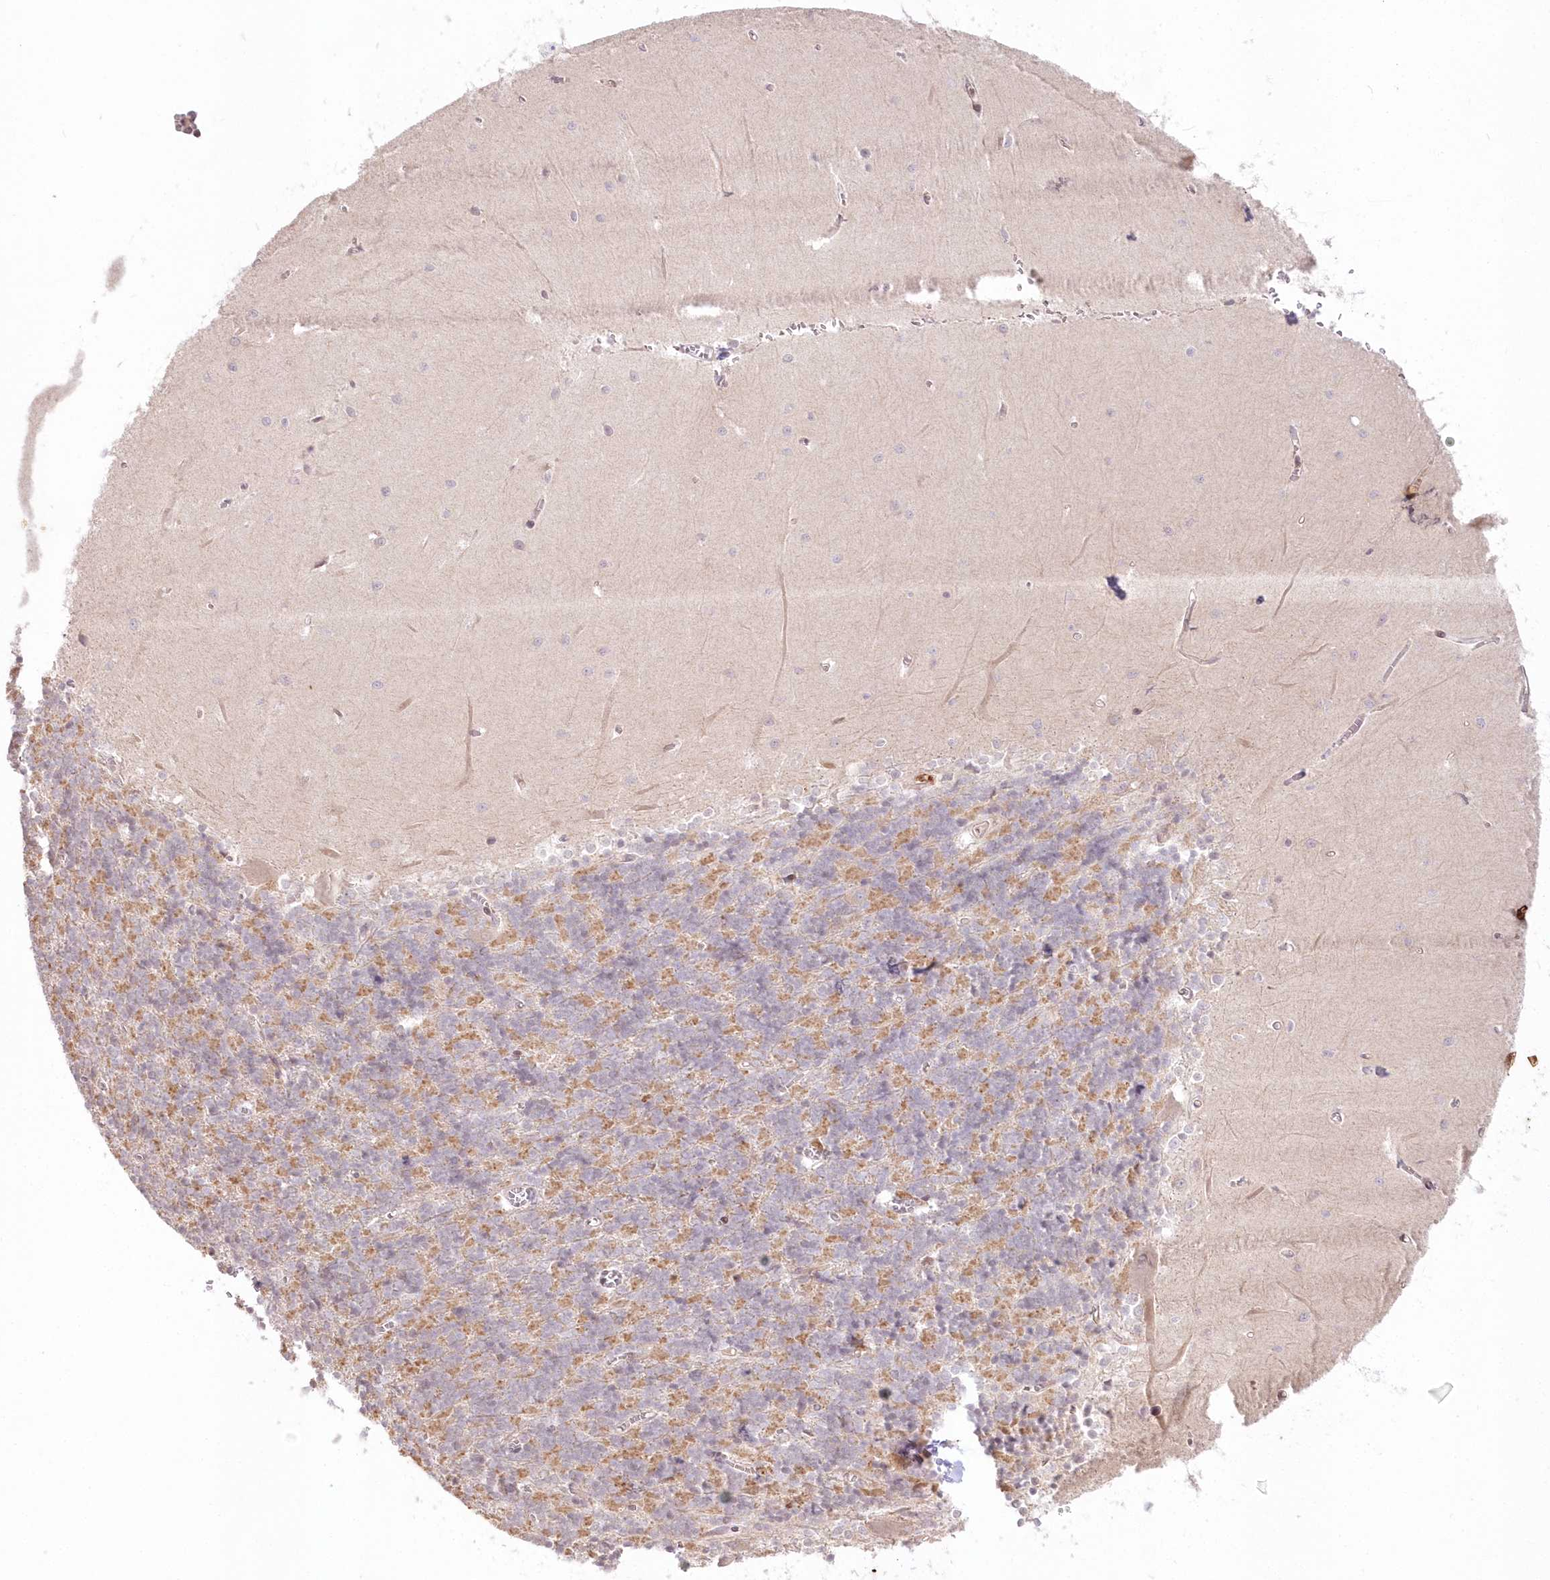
{"staining": {"intensity": "moderate", "quantity": "25%-75%", "location": "cytoplasmic/membranous"}, "tissue": "cerebellum", "cell_type": "Cells in granular layer", "image_type": "normal", "snomed": [{"axis": "morphology", "description": "Normal tissue, NOS"}, {"axis": "topography", "description": "Cerebellum"}], "caption": "Protein staining shows moderate cytoplasmic/membranous positivity in about 25%-75% of cells in granular layer in benign cerebellum.", "gene": "MTMR3", "patient": {"sex": "male", "age": 37}}